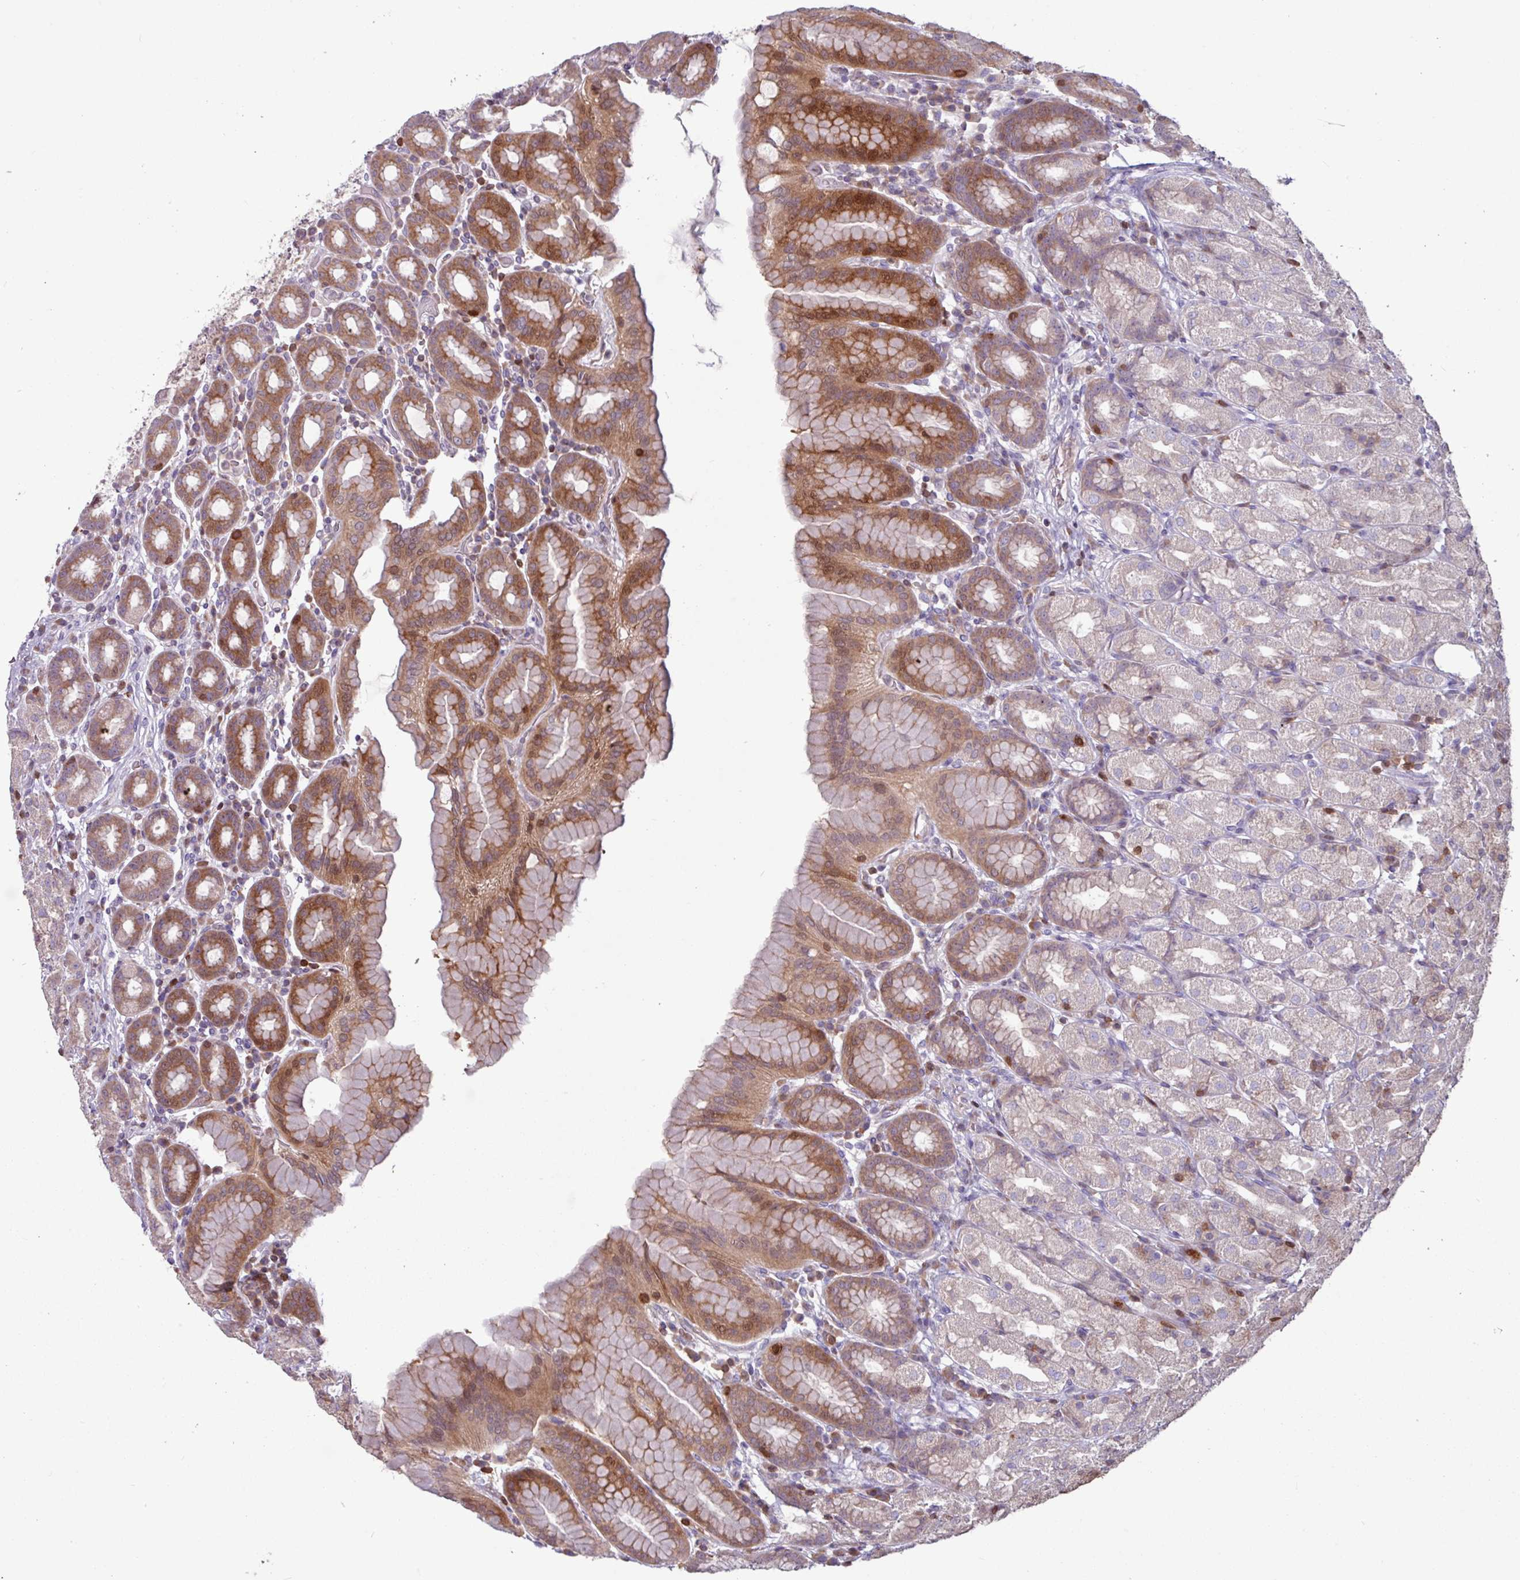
{"staining": {"intensity": "moderate", "quantity": "25%-75%", "location": "cytoplasmic/membranous"}, "tissue": "stomach", "cell_type": "Glandular cells", "image_type": "normal", "snomed": [{"axis": "morphology", "description": "Normal tissue, NOS"}, {"axis": "topography", "description": "Stomach, upper"}, {"axis": "topography", "description": "Stomach"}], "caption": "Brown immunohistochemical staining in benign human stomach shows moderate cytoplasmic/membranous expression in approximately 25%-75% of glandular cells.", "gene": "SEC61G", "patient": {"sex": "male", "age": 68}}